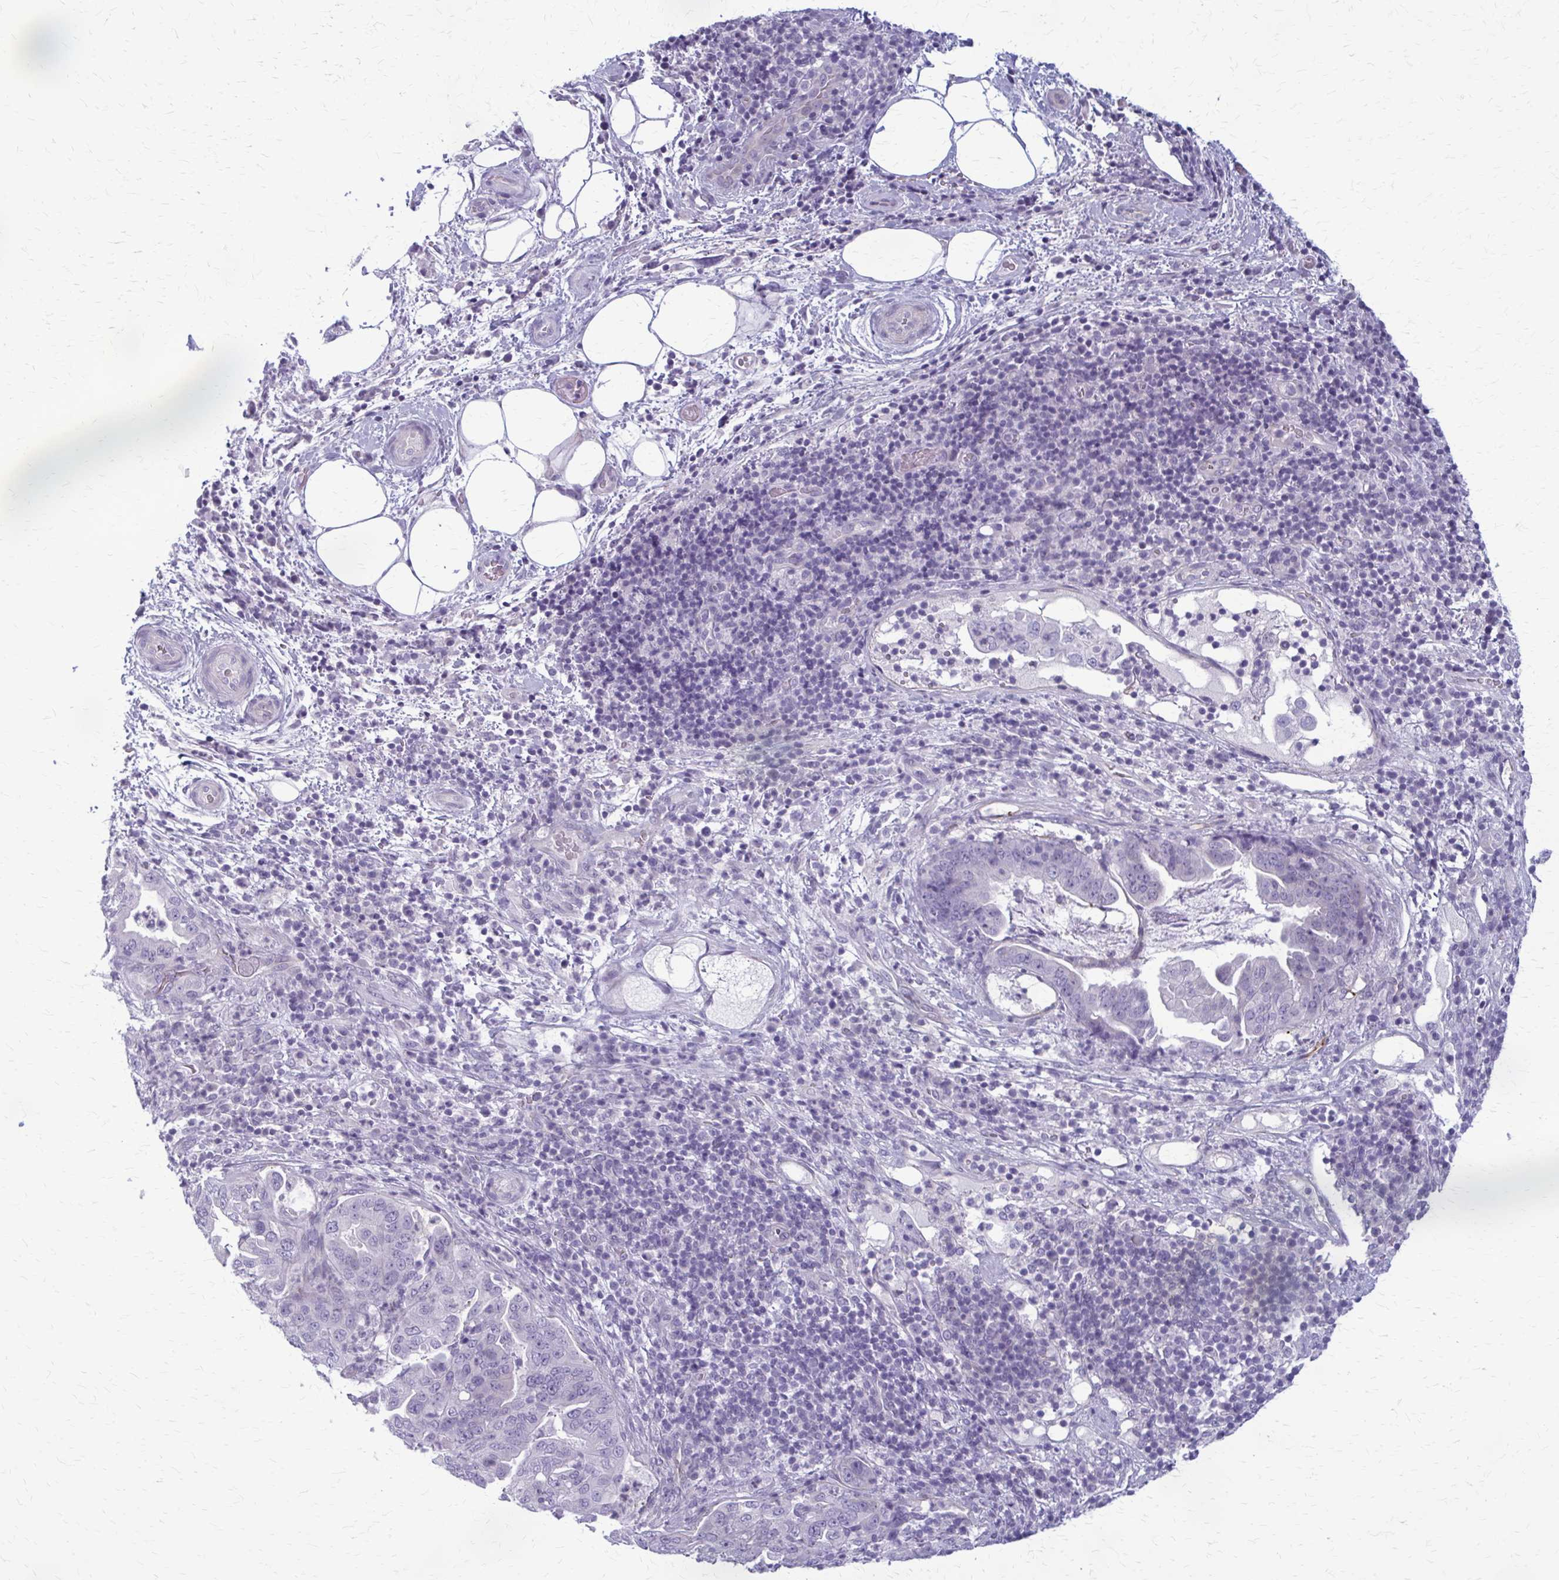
{"staining": {"intensity": "negative", "quantity": "none", "location": "none"}, "tissue": "pancreatic cancer", "cell_type": "Tumor cells", "image_type": "cancer", "snomed": [{"axis": "morphology", "description": "Normal tissue, NOS"}, {"axis": "morphology", "description": "Adenocarcinoma, NOS"}, {"axis": "topography", "description": "Lymph node"}, {"axis": "topography", "description": "Pancreas"}], "caption": "Tumor cells are negative for protein expression in human pancreatic adenocarcinoma.", "gene": "CASQ2", "patient": {"sex": "female", "age": 67}}